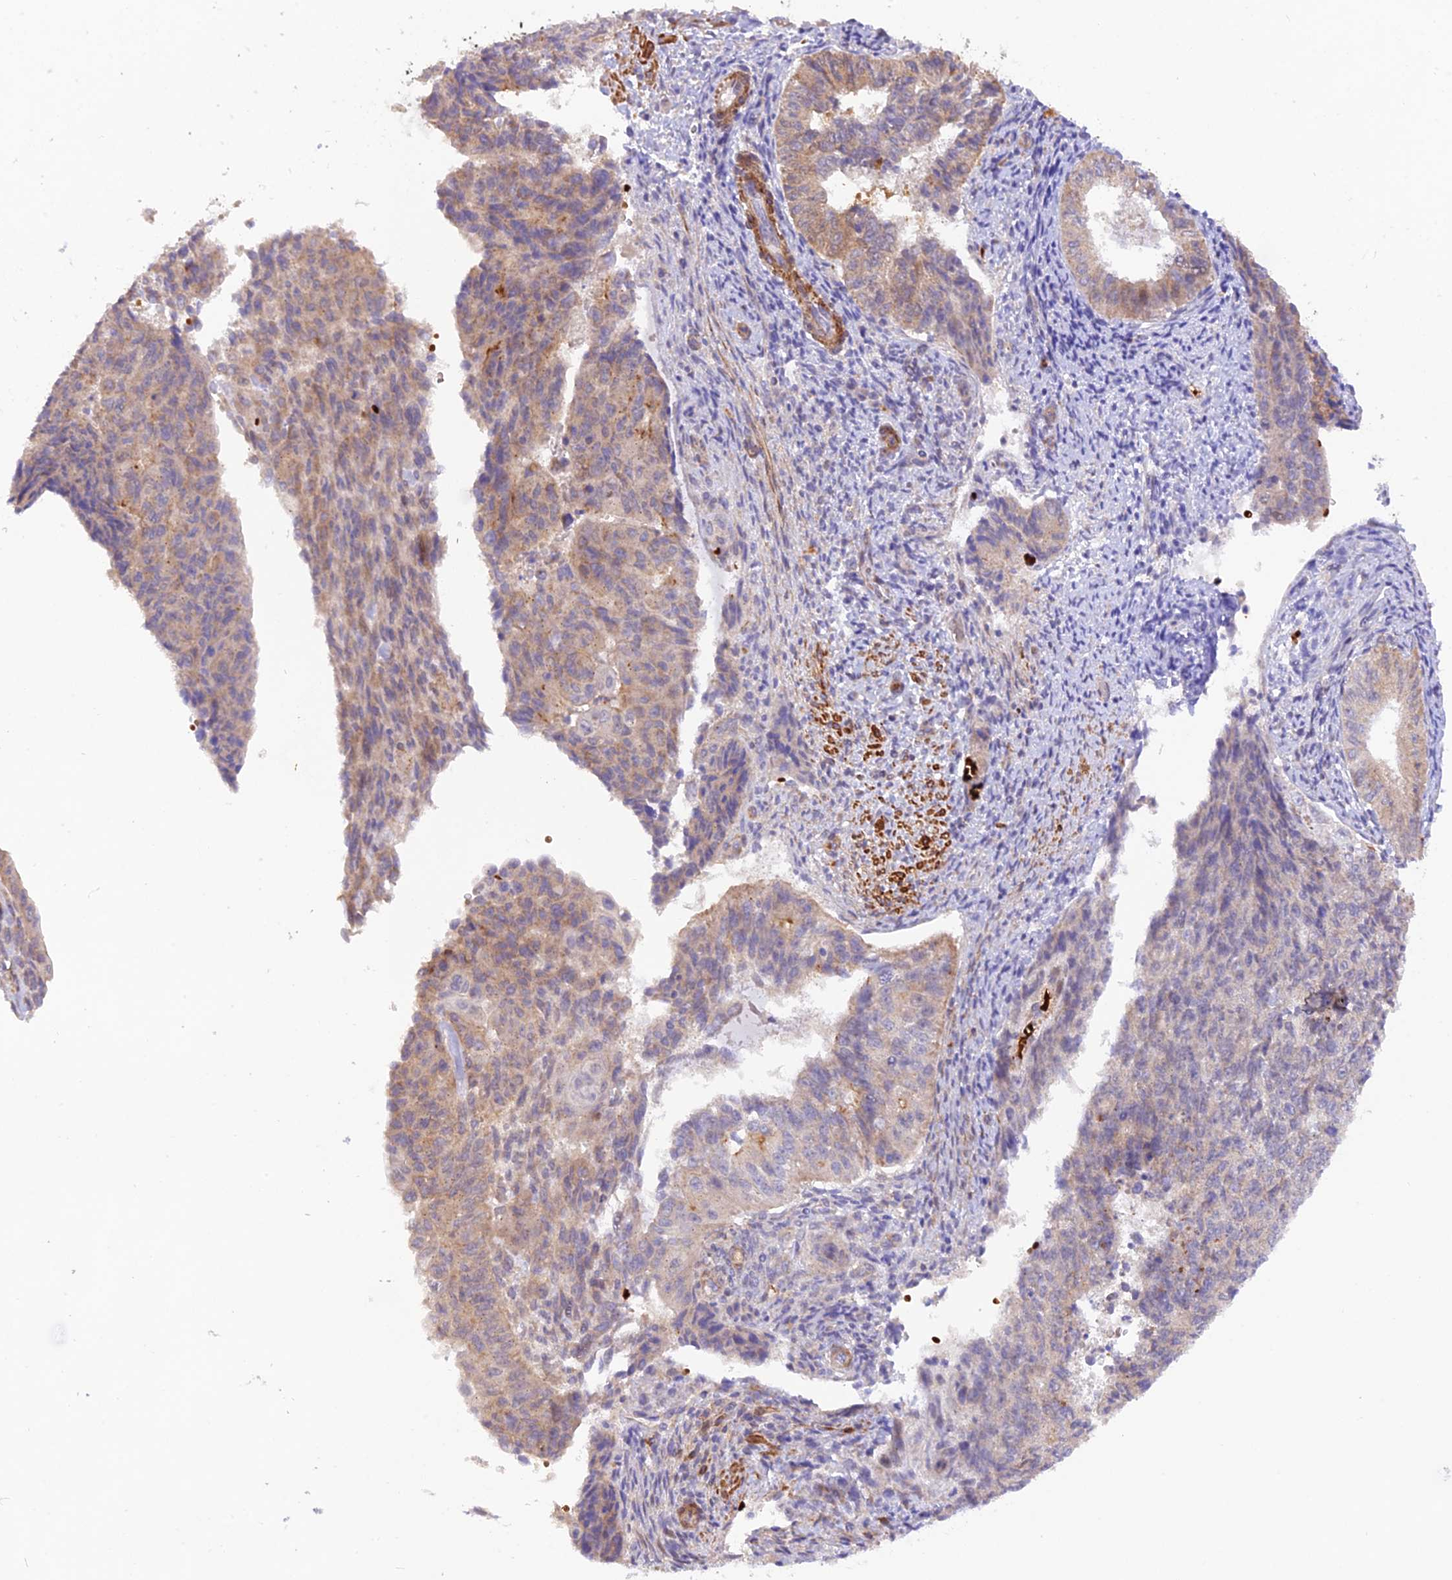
{"staining": {"intensity": "weak", "quantity": "<25%", "location": "cytoplasmic/membranous"}, "tissue": "endometrial cancer", "cell_type": "Tumor cells", "image_type": "cancer", "snomed": [{"axis": "morphology", "description": "Adenocarcinoma, NOS"}, {"axis": "topography", "description": "Endometrium"}], "caption": "IHC photomicrograph of neoplastic tissue: human endometrial cancer stained with DAB (3,3'-diaminobenzidine) shows no significant protein expression in tumor cells.", "gene": "WDFY4", "patient": {"sex": "female", "age": 32}}